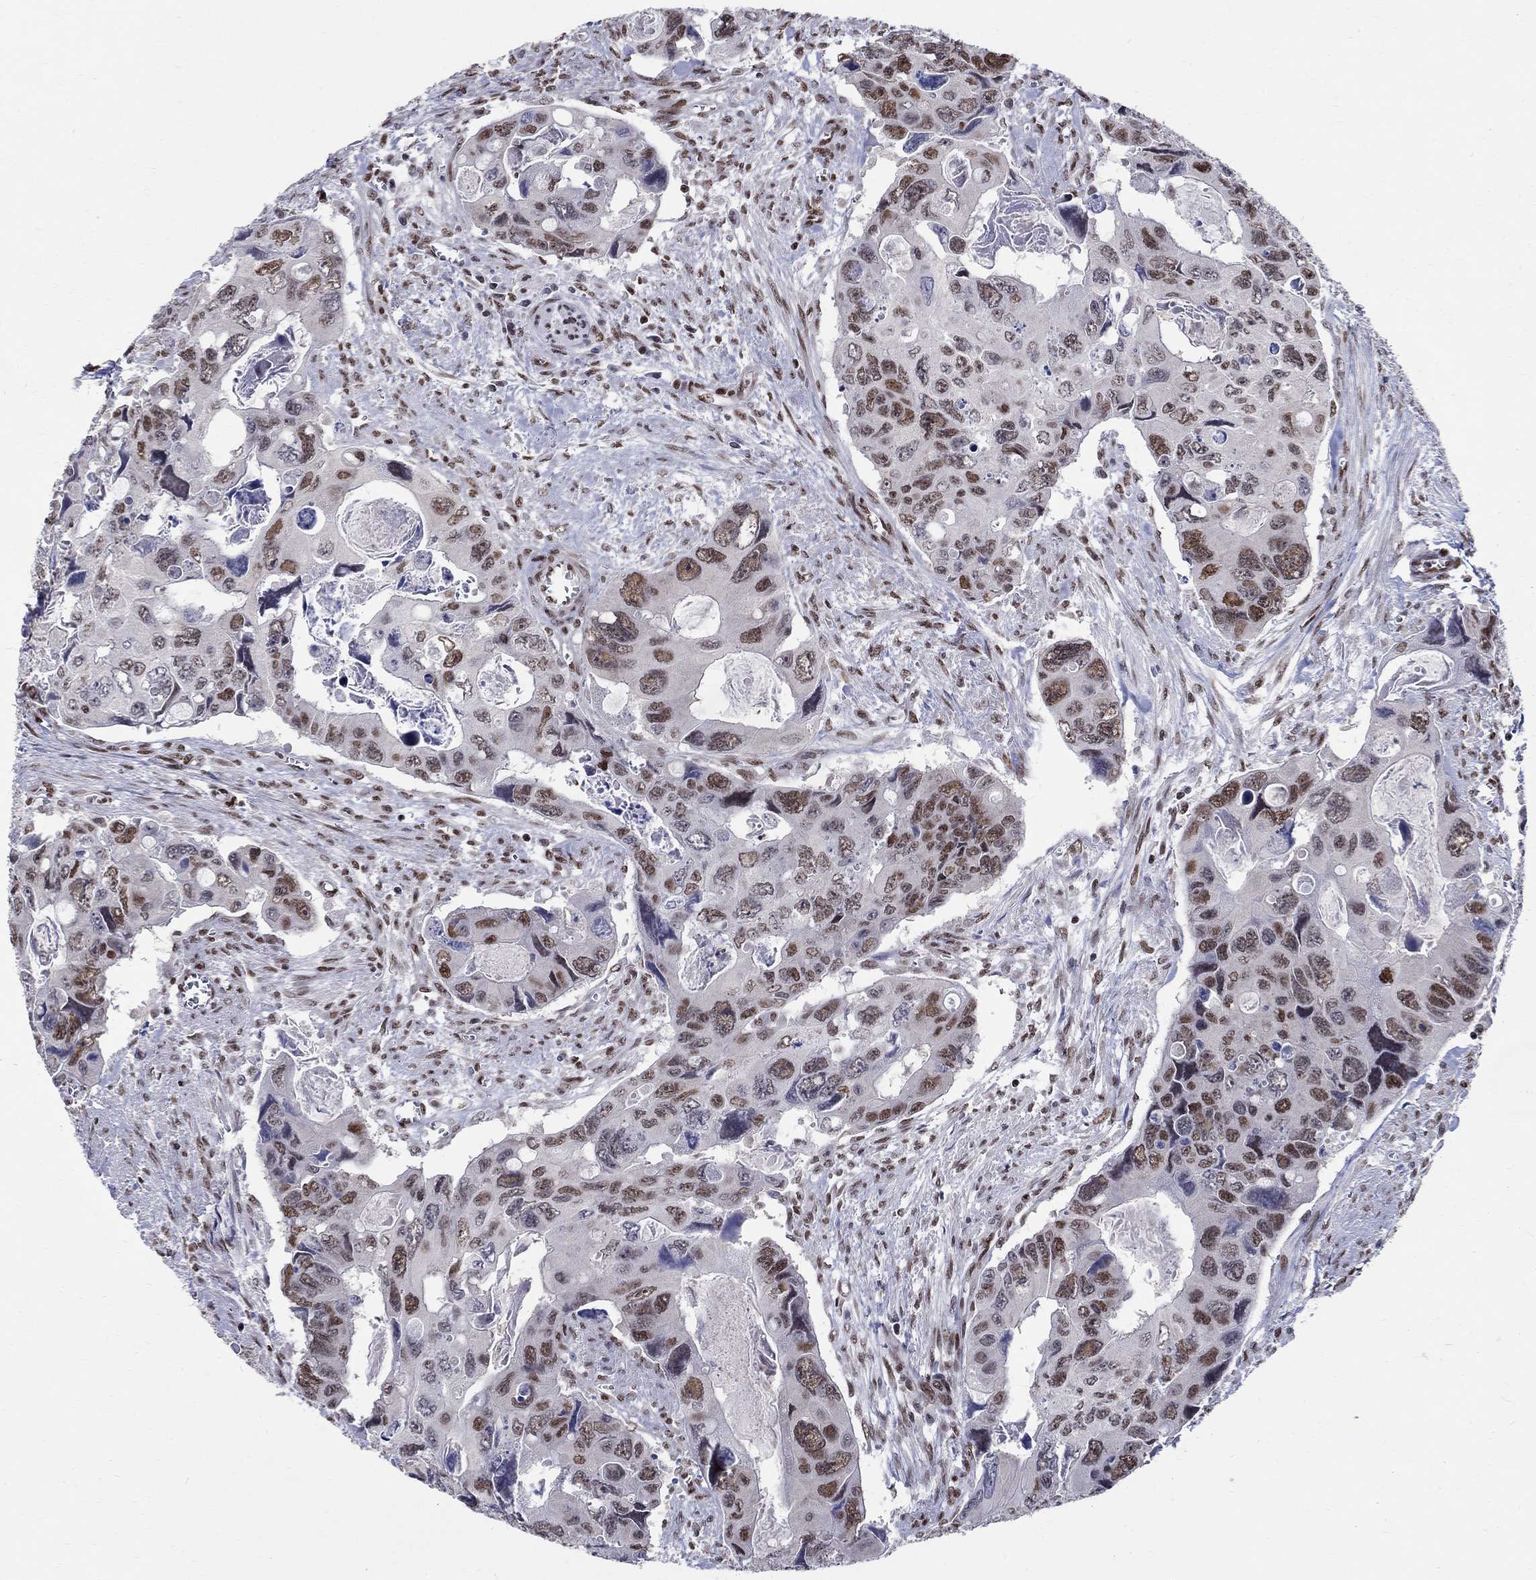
{"staining": {"intensity": "moderate", "quantity": "25%-75%", "location": "nuclear"}, "tissue": "colorectal cancer", "cell_type": "Tumor cells", "image_type": "cancer", "snomed": [{"axis": "morphology", "description": "Adenocarcinoma, NOS"}, {"axis": "topography", "description": "Rectum"}], "caption": "DAB immunohistochemical staining of adenocarcinoma (colorectal) shows moderate nuclear protein positivity in about 25%-75% of tumor cells.", "gene": "FBXO16", "patient": {"sex": "male", "age": 62}}